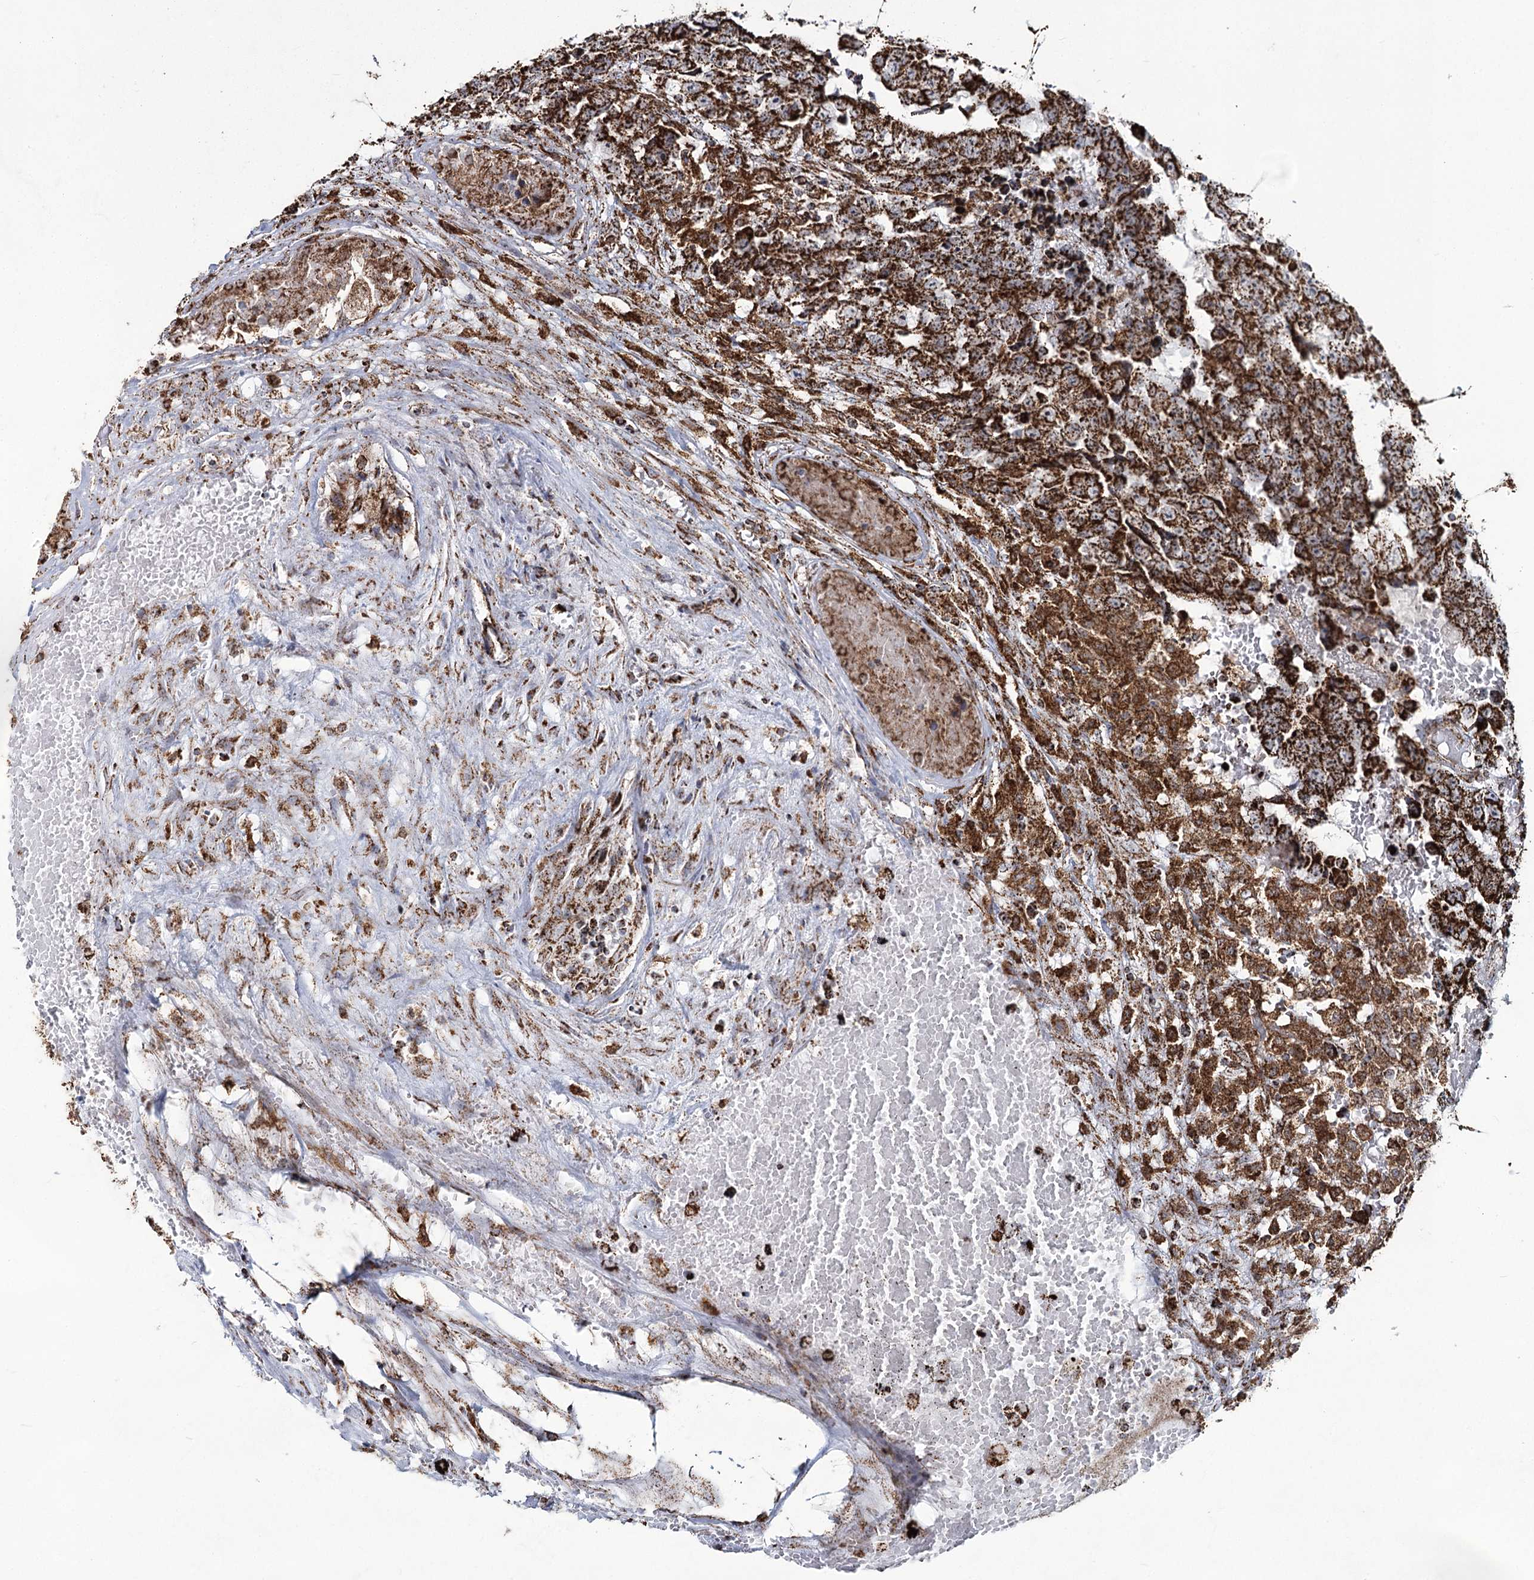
{"staining": {"intensity": "strong", "quantity": ">75%", "location": "cytoplasmic/membranous"}, "tissue": "testis cancer", "cell_type": "Tumor cells", "image_type": "cancer", "snomed": [{"axis": "morphology", "description": "Carcinoma, Embryonal, NOS"}, {"axis": "topography", "description": "Testis"}], "caption": "Approximately >75% of tumor cells in human testis cancer reveal strong cytoplasmic/membranous protein positivity as visualized by brown immunohistochemical staining.", "gene": "CWF19L1", "patient": {"sex": "male", "age": 25}}